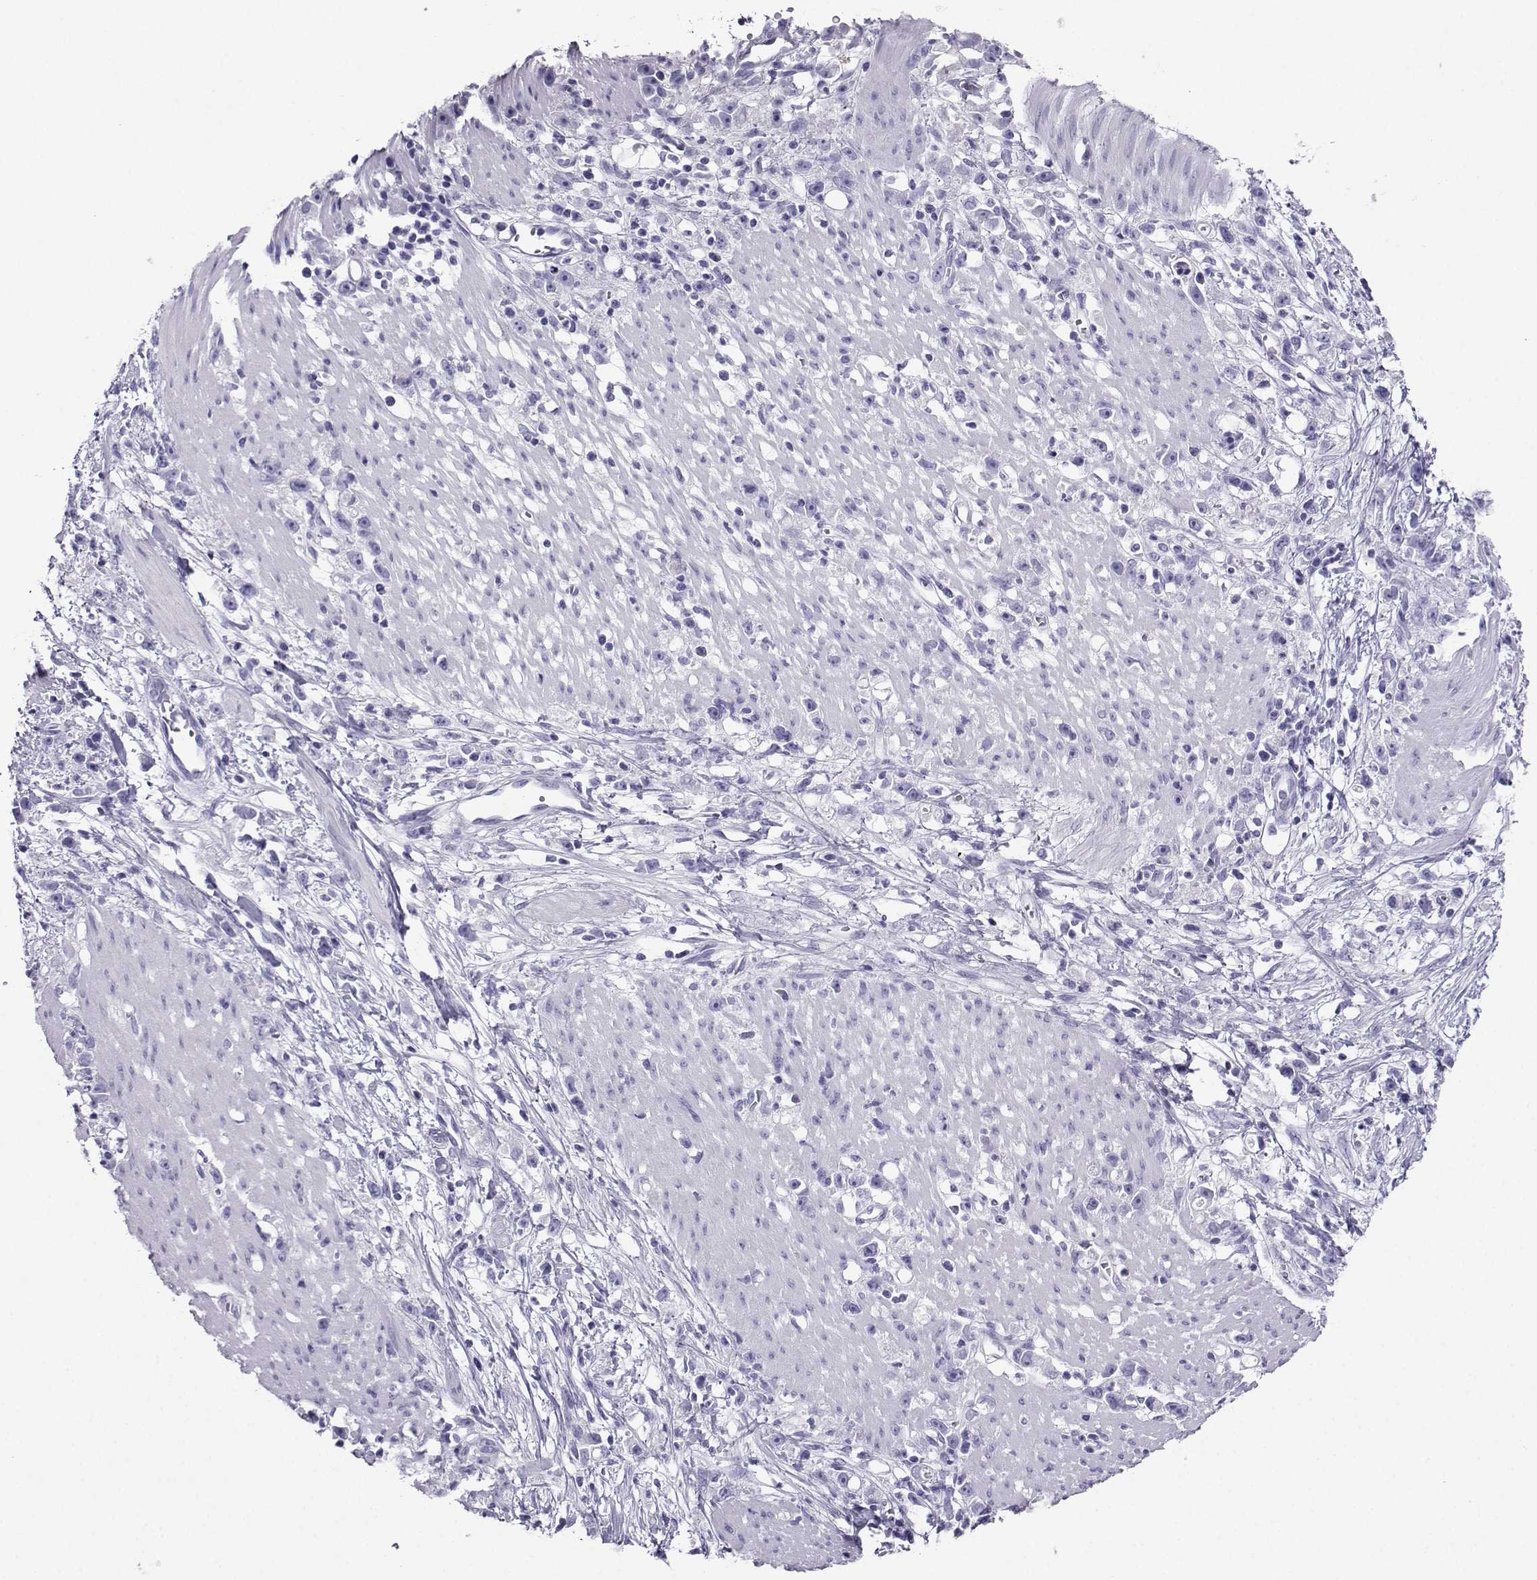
{"staining": {"intensity": "negative", "quantity": "none", "location": "none"}, "tissue": "stomach cancer", "cell_type": "Tumor cells", "image_type": "cancer", "snomed": [{"axis": "morphology", "description": "Adenocarcinoma, NOS"}, {"axis": "topography", "description": "Stomach"}], "caption": "Tumor cells are negative for protein expression in human stomach adenocarcinoma.", "gene": "CRYBB1", "patient": {"sex": "female", "age": 59}}